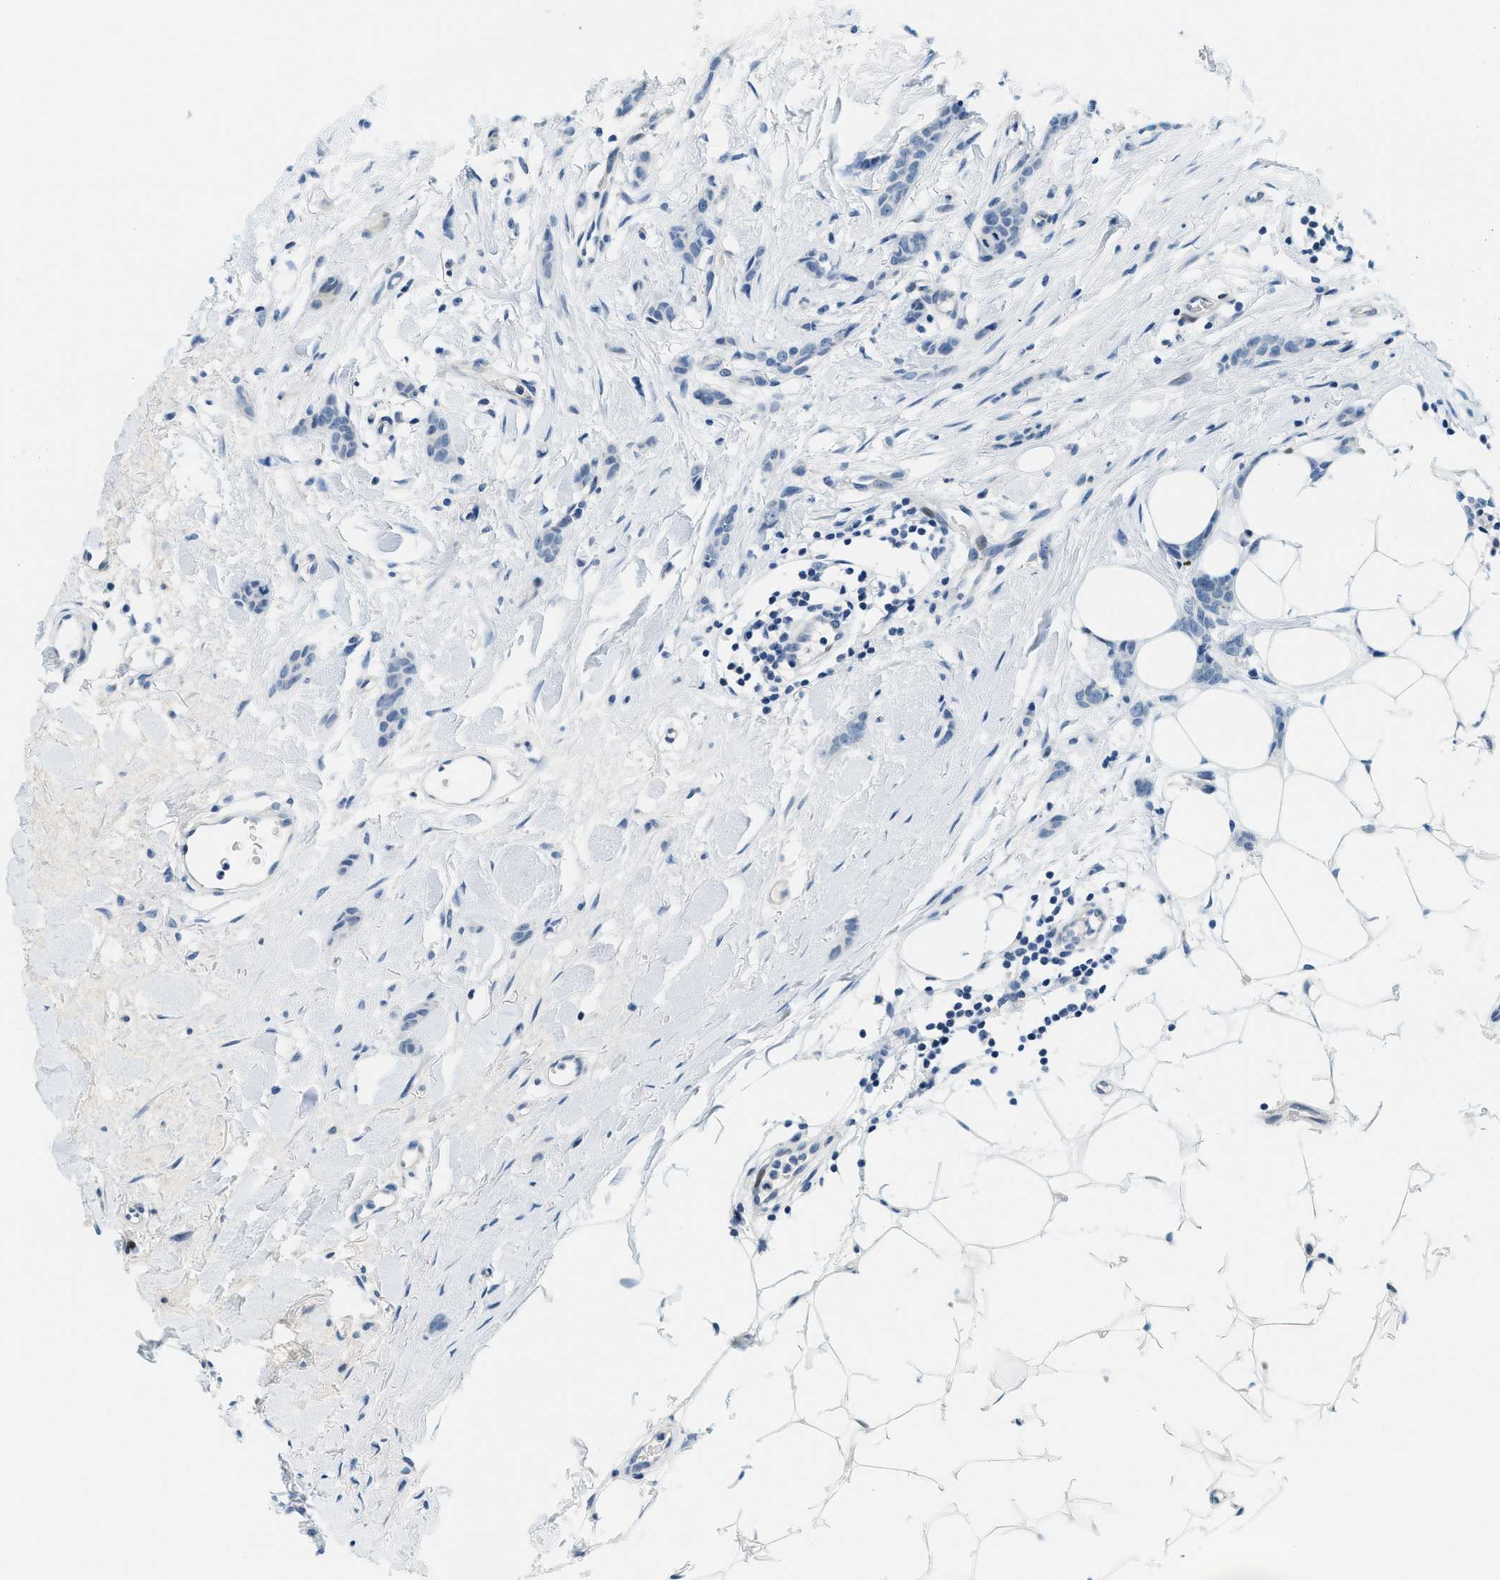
{"staining": {"intensity": "negative", "quantity": "none", "location": "none"}, "tissue": "breast cancer", "cell_type": "Tumor cells", "image_type": "cancer", "snomed": [{"axis": "morphology", "description": "Lobular carcinoma"}, {"axis": "topography", "description": "Skin"}, {"axis": "topography", "description": "Breast"}], "caption": "IHC of breast cancer (lobular carcinoma) displays no expression in tumor cells.", "gene": "CYP4X1", "patient": {"sex": "female", "age": 46}}